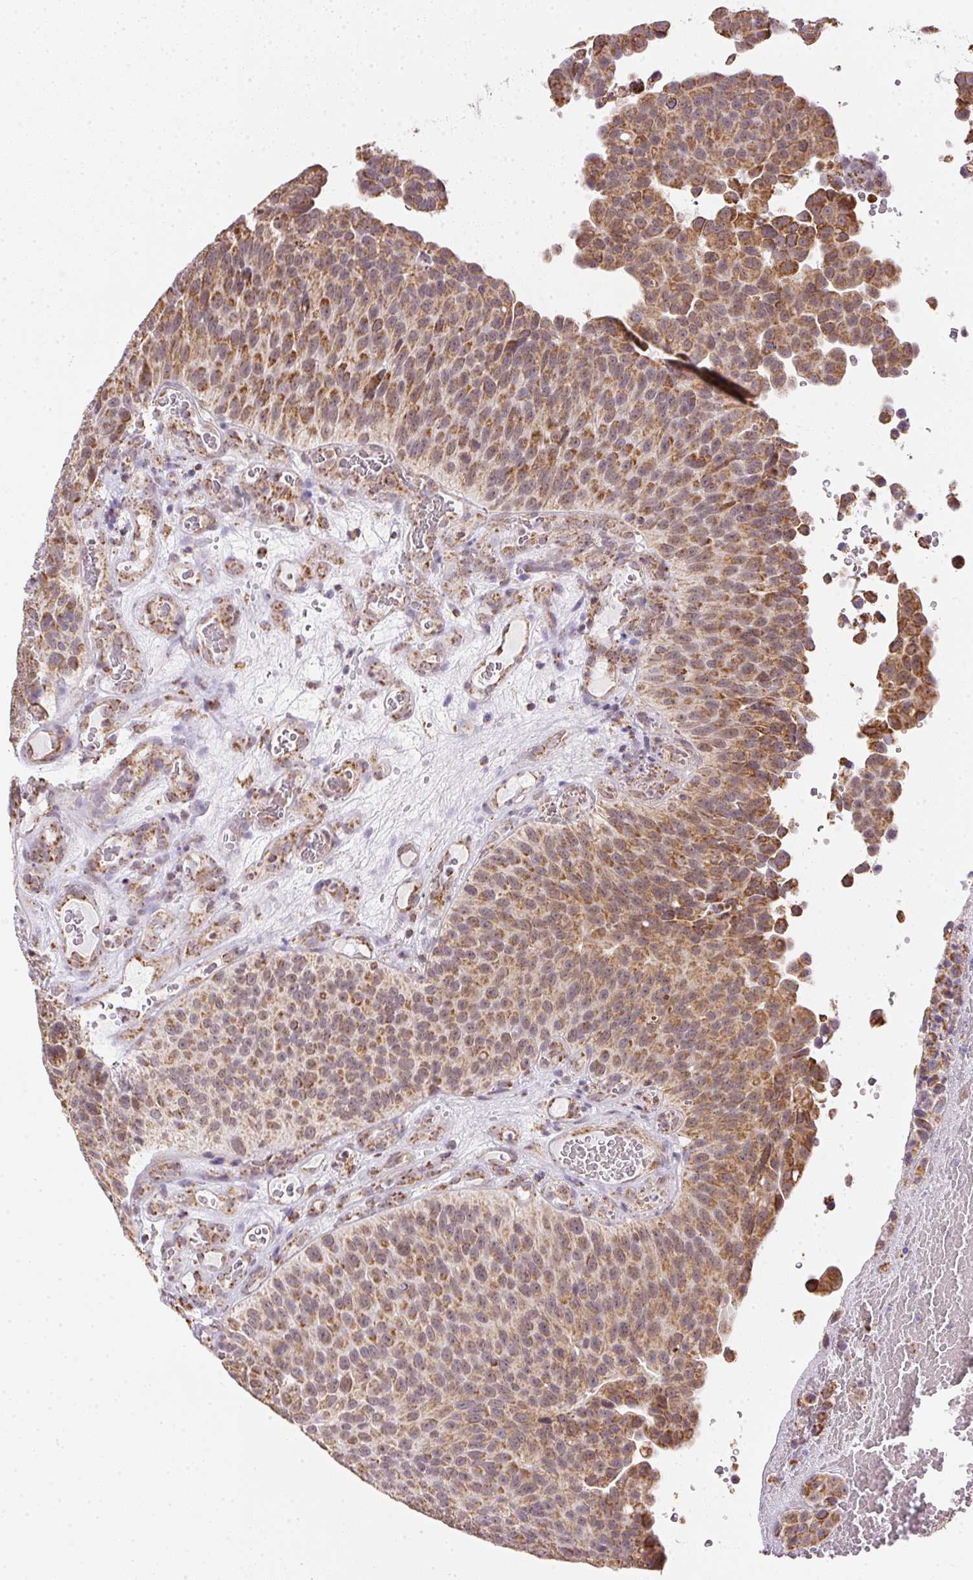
{"staining": {"intensity": "moderate", "quantity": ">75%", "location": "cytoplasmic/membranous"}, "tissue": "urothelial cancer", "cell_type": "Tumor cells", "image_type": "cancer", "snomed": [{"axis": "morphology", "description": "Urothelial carcinoma, Low grade"}, {"axis": "topography", "description": "Urinary bladder"}], "caption": "Immunohistochemistry micrograph of urothelial cancer stained for a protein (brown), which exhibits medium levels of moderate cytoplasmic/membranous expression in about >75% of tumor cells.", "gene": "MAPK11", "patient": {"sex": "male", "age": 76}}